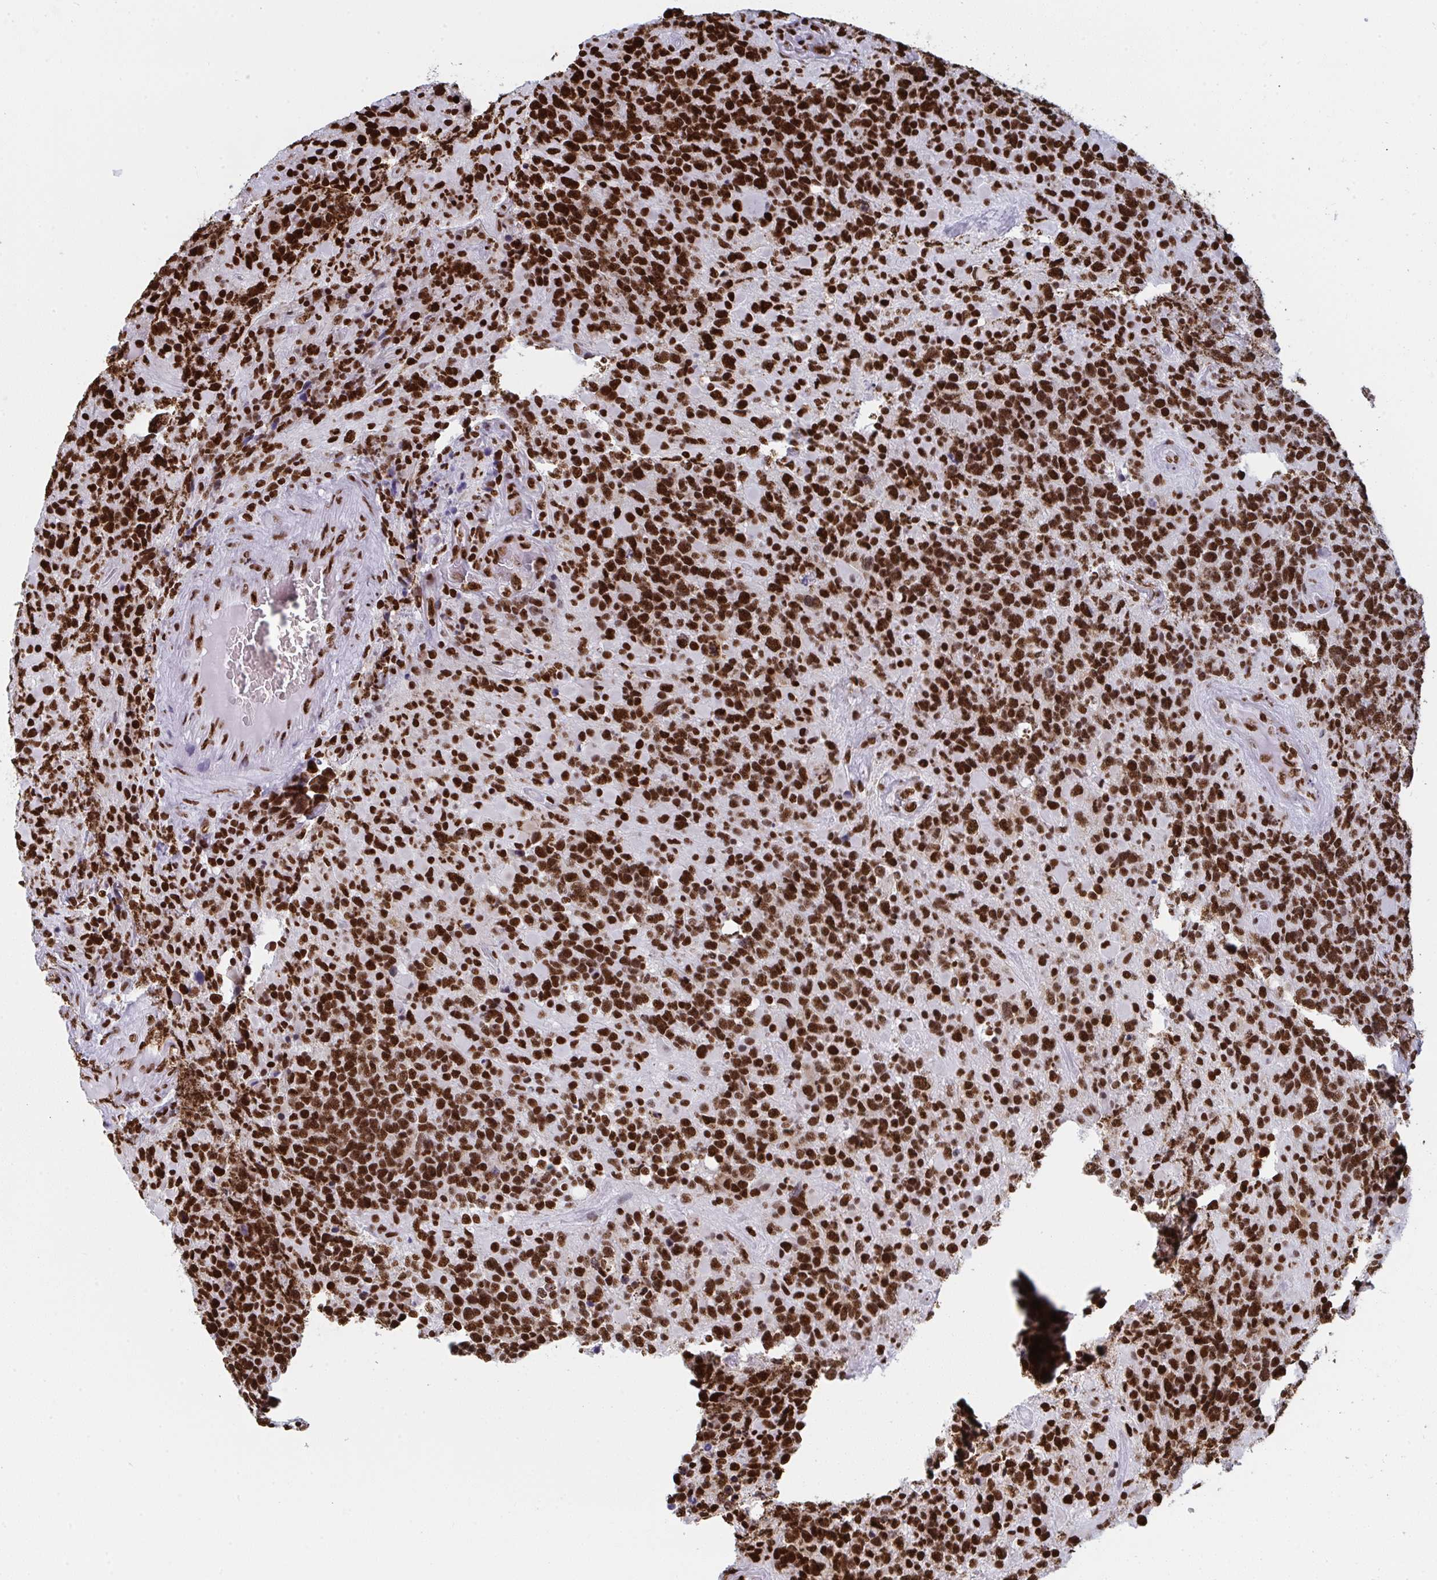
{"staining": {"intensity": "strong", "quantity": ">75%", "location": "nuclear"}, "tissue": "glioma", "cell_type": "Tumor cells", "image_type": "cancer", "snomed": [{"axis": "morphology", "description": "Glioma, malignant, High grade"}, {"axis": "topography", "description": "Brain"}], "caption": "Malignant glioma (high-grade) stained for a protein (brown) reveals strong nuclear positive expression in about >75% of tumor cells.", "gene": "GAR1", "patient": {"sex": "female", "age": 40}}